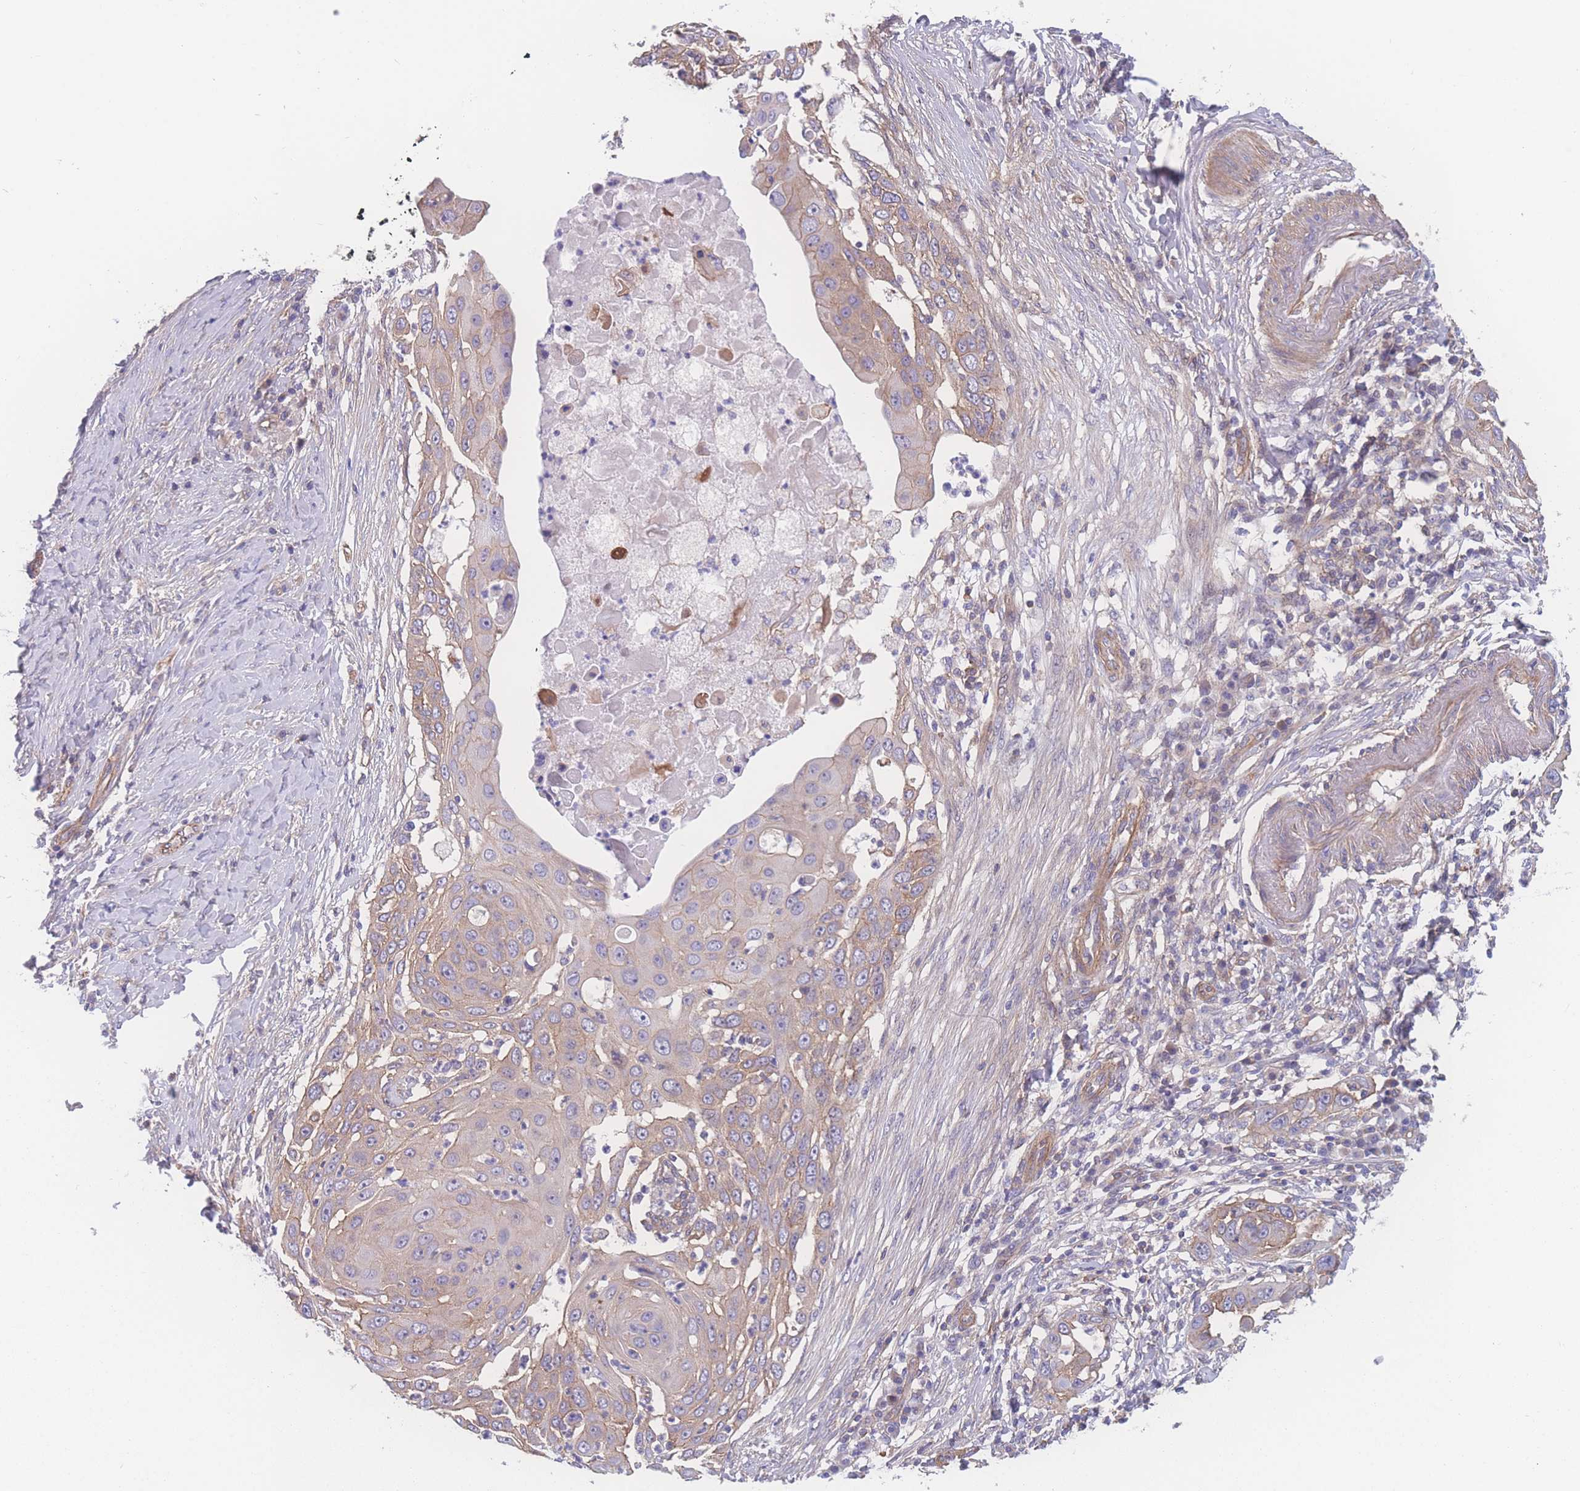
{"staining": {"intensity": "weak", "quantity": "25%-75%", "location": "cytoplasmic/membranous"}, "tissue": "skin cancer", "cell_type": "Tumor cells", "image_type": "cancer", "snomed": [{"axis": "morphology", "description": "Squamous cell carcinoma, NOS"}, {"axis": "topography", "description": "Skin"}], "caption": "Skin cancer (squamous cell carcinoma) was stained to show a protein in brown. There is low levels of weak cytoplasmic/membranous positivity in approximately 25%-75% of tumor cells.", "gene": "CFAP97", "patient": {"sex": "female", "age": 44}}